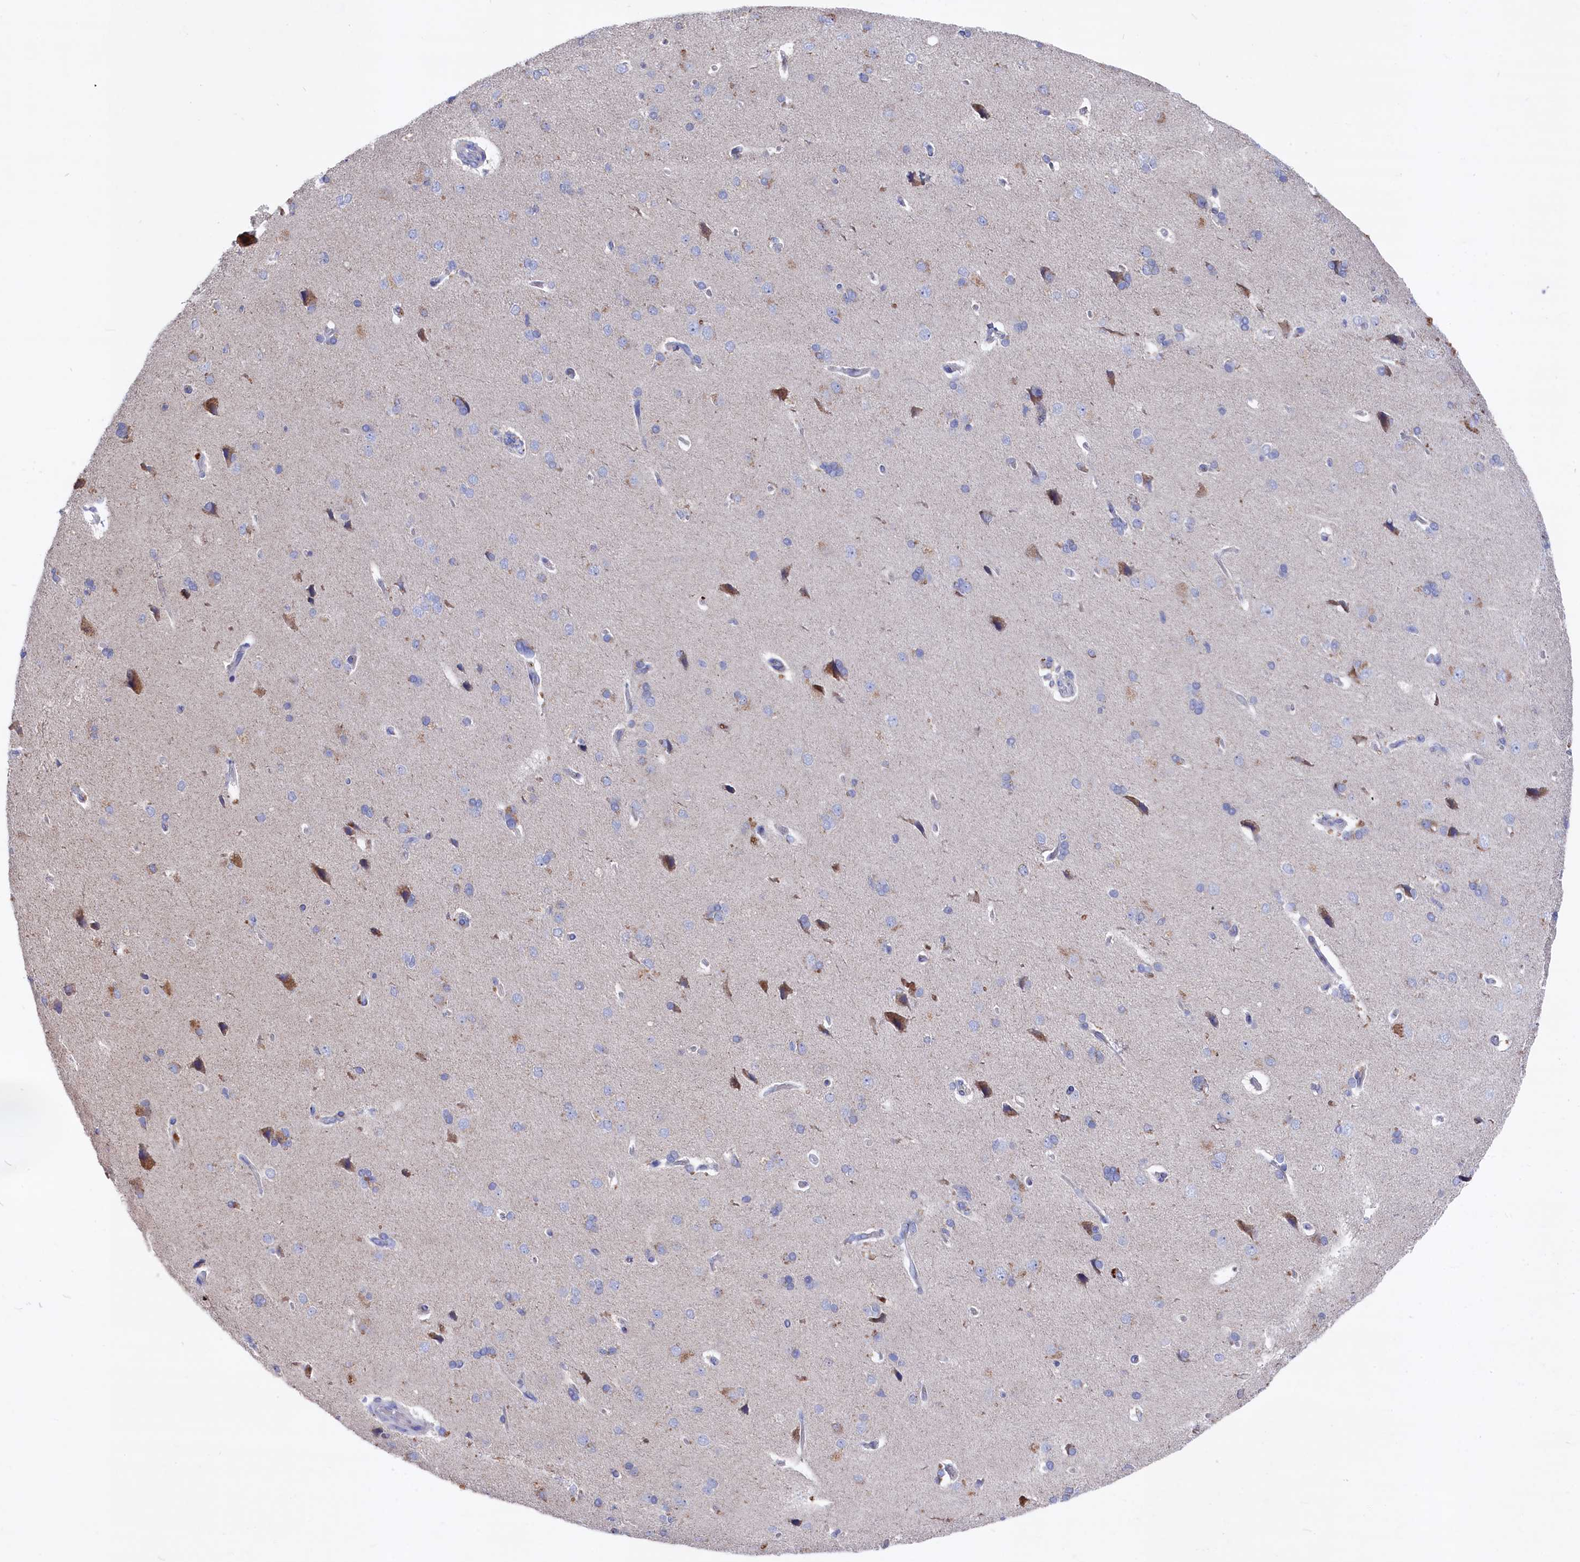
{"staining": {"intensity": "negative", "quantity": "none", "location": "none"}, "tissue": "cerebral cortex", "cell_type": "Endothelial cells", "image_type": "normal", "snomed": [{"axis": "morphology", "description": "Normal tissue, NOS"}, {"axis": "topography", "description": "Cerebral cortex"}], "caption": "Immunohistochemical staining of normal human cerebral cortex exhibits no significant expression in endothelial cells. Brightfield microscopy of immunohistochemistry stained with DAB (brown) and hematoxylin (blue), captured at high magnification.", "gene": "GPR108", "patient": {"sex": "male", "age": 62}}